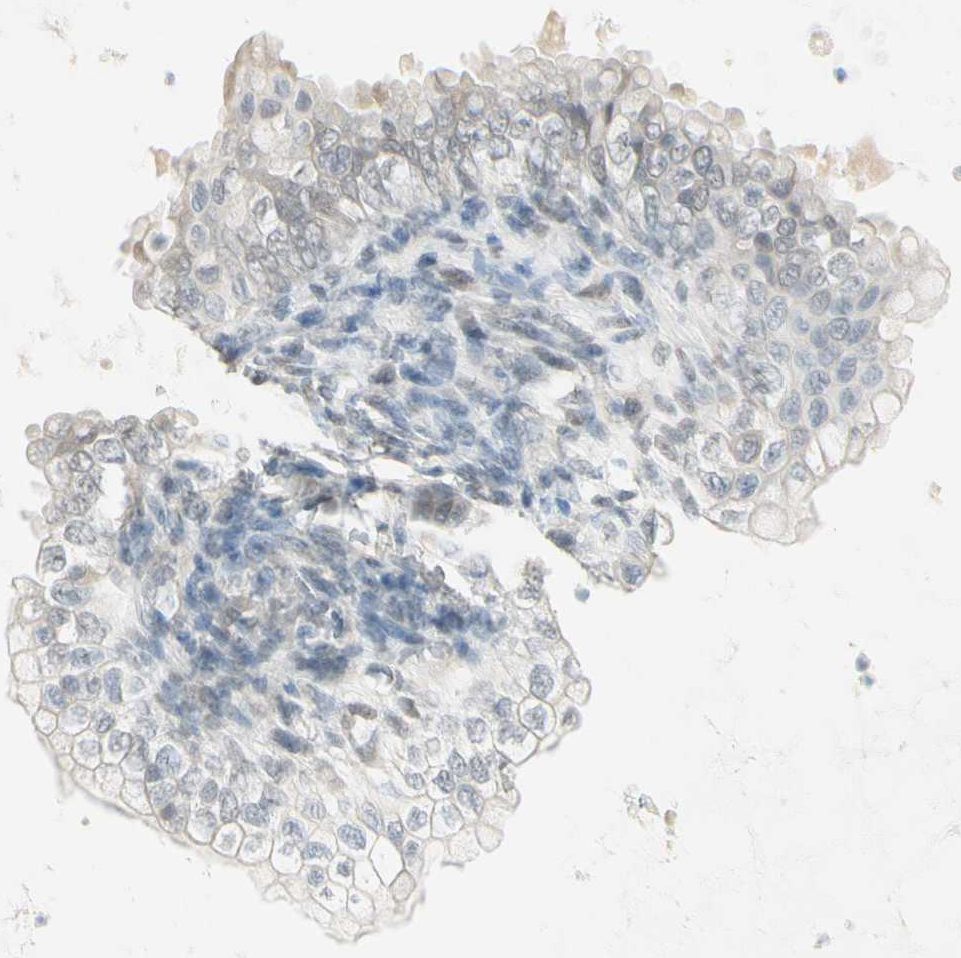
{"staining": {"intensity": "negative", "quantity": "none", "location": "none"}, "tissue": "ovarian cancer", "cell_type": "Tumor cells", "image_type": "cancer", "snomed": [{"axis": "morphology", "description": "Cystadenocarcinoma, mucinous, NOS"}, {"axis": "topography", "description": "Ovary"}], "caption": "This is an immunohistochemistry (IHC) photomicrograph of ovarian mucinous cystadenocarcinoma. There is no expression in tumor cells.", "gene": "ASPN", "patient": {"sex": "female", "age": 80}}